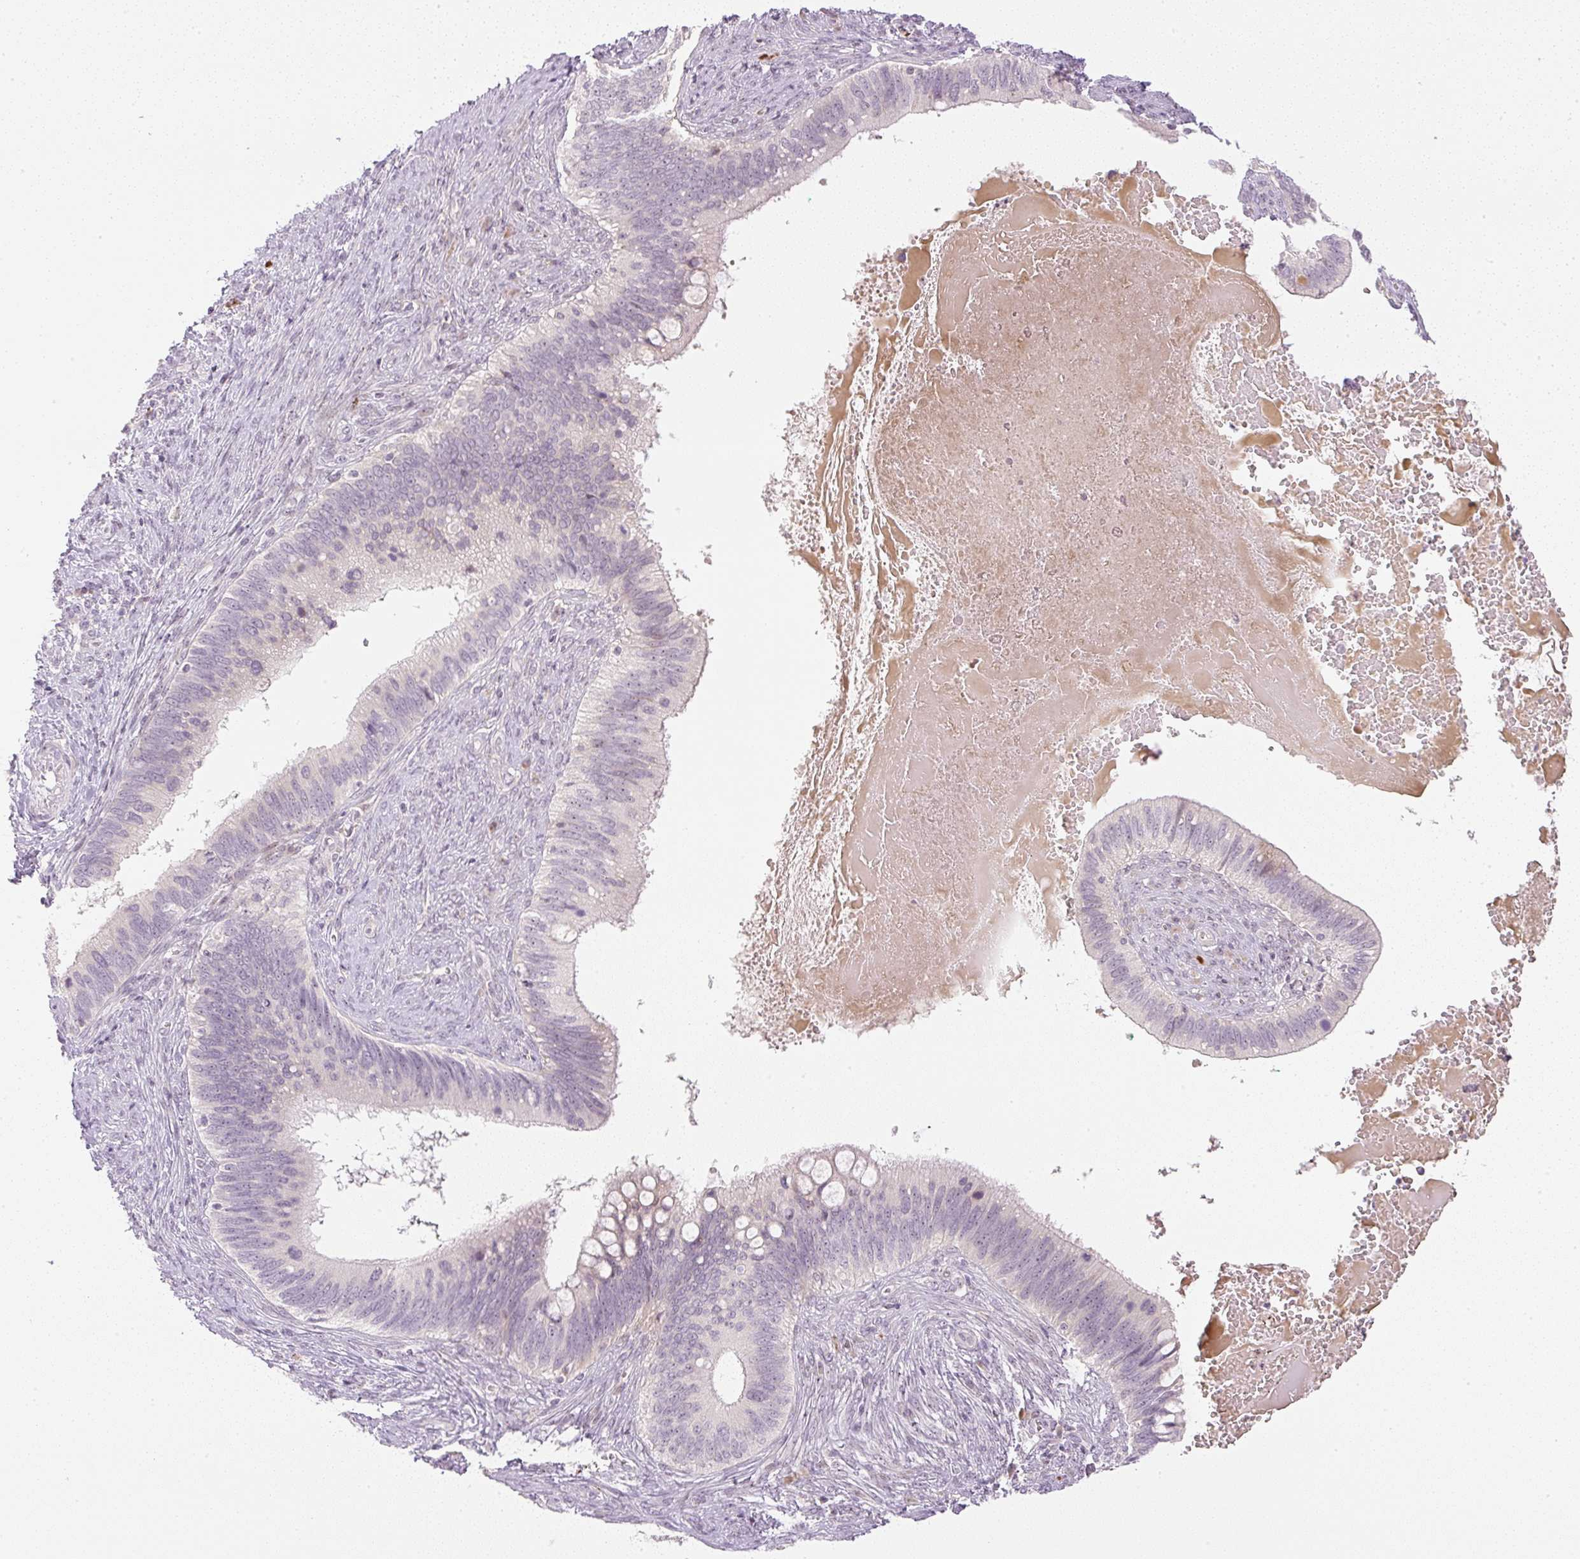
{"staining": {"intensity": "moderate", "quantity": "<25%", "location": "cytoplasmic/membranous,nuclear"}, "tissue": "cervical cancer", "cell_type": "Tumor cells", "image_type": "cancer", "snomed": [{"axis": "morphology", "description": "Adenocarcinoma, NOS"}, {"axis": "topography", "description": "Cervix"}], "caption": "About <25% of tumor cells in human cervical cancer display moderate cytoplasmic/membranous and nuclear protein positivity as visualized by brown immunohistochemical staining.", "gene": "AAR2", "patient": {"sex": "female", "age": 42}}